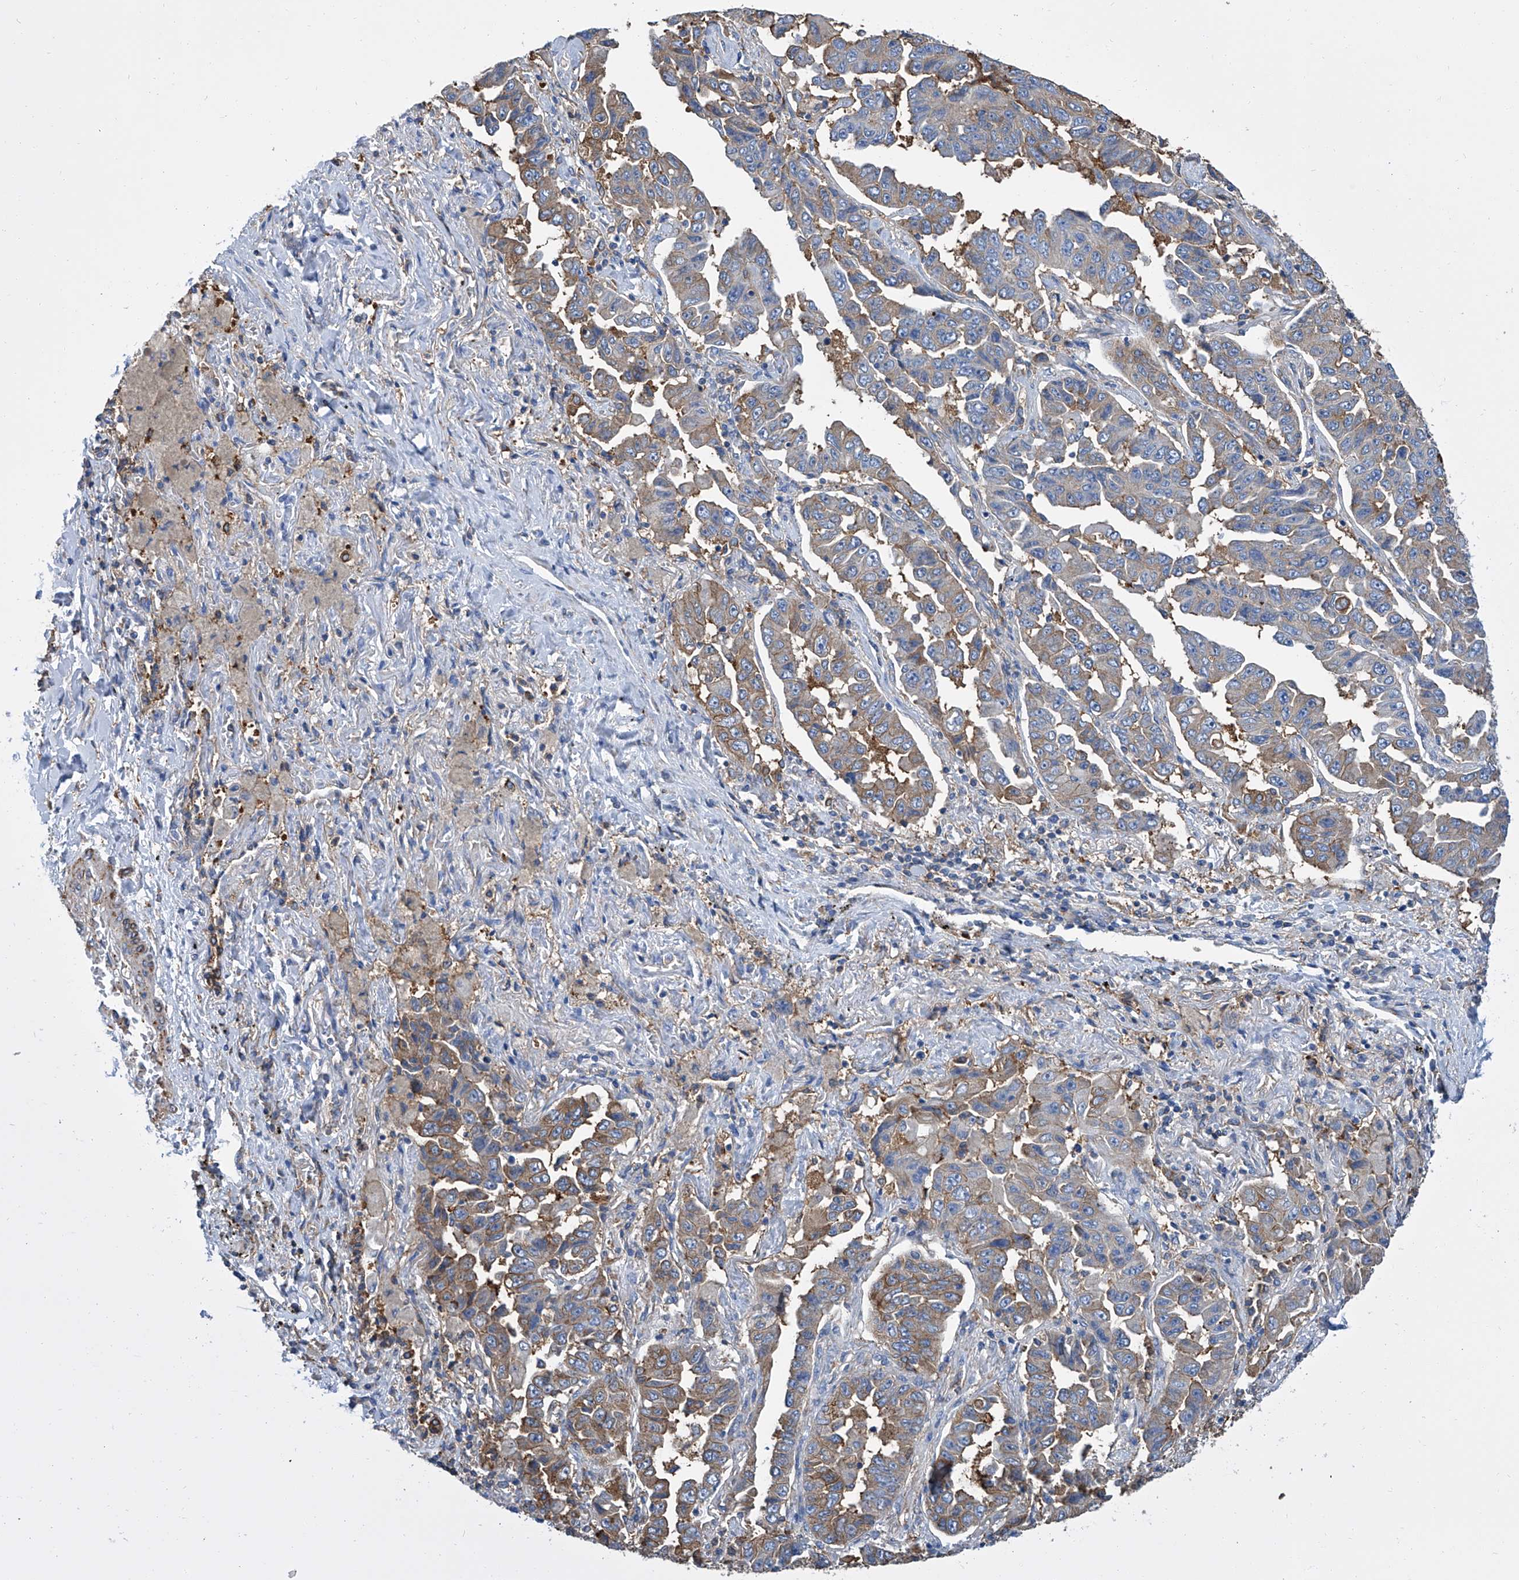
{"staining": {"intensity": "weak", "quantity": "25%-75%", "location": "cytoplasmic/membranous"}, "tissue": "lung cancer", "cell_type": "Tumor cells", "image_type": "cancer", "snomed": [{"axis": "morphology", "description": "Adenocarcinoma, NOS"}, {"axis": "topography", "description": "Lung"}], "caption": "Weak cytoplasmic/membranous protein staining is identified in about 25%-75% of tumor cells in lung adenocarcinoma.", "gene": "GPT", "patient": {"sex": "female", "age": 51}}